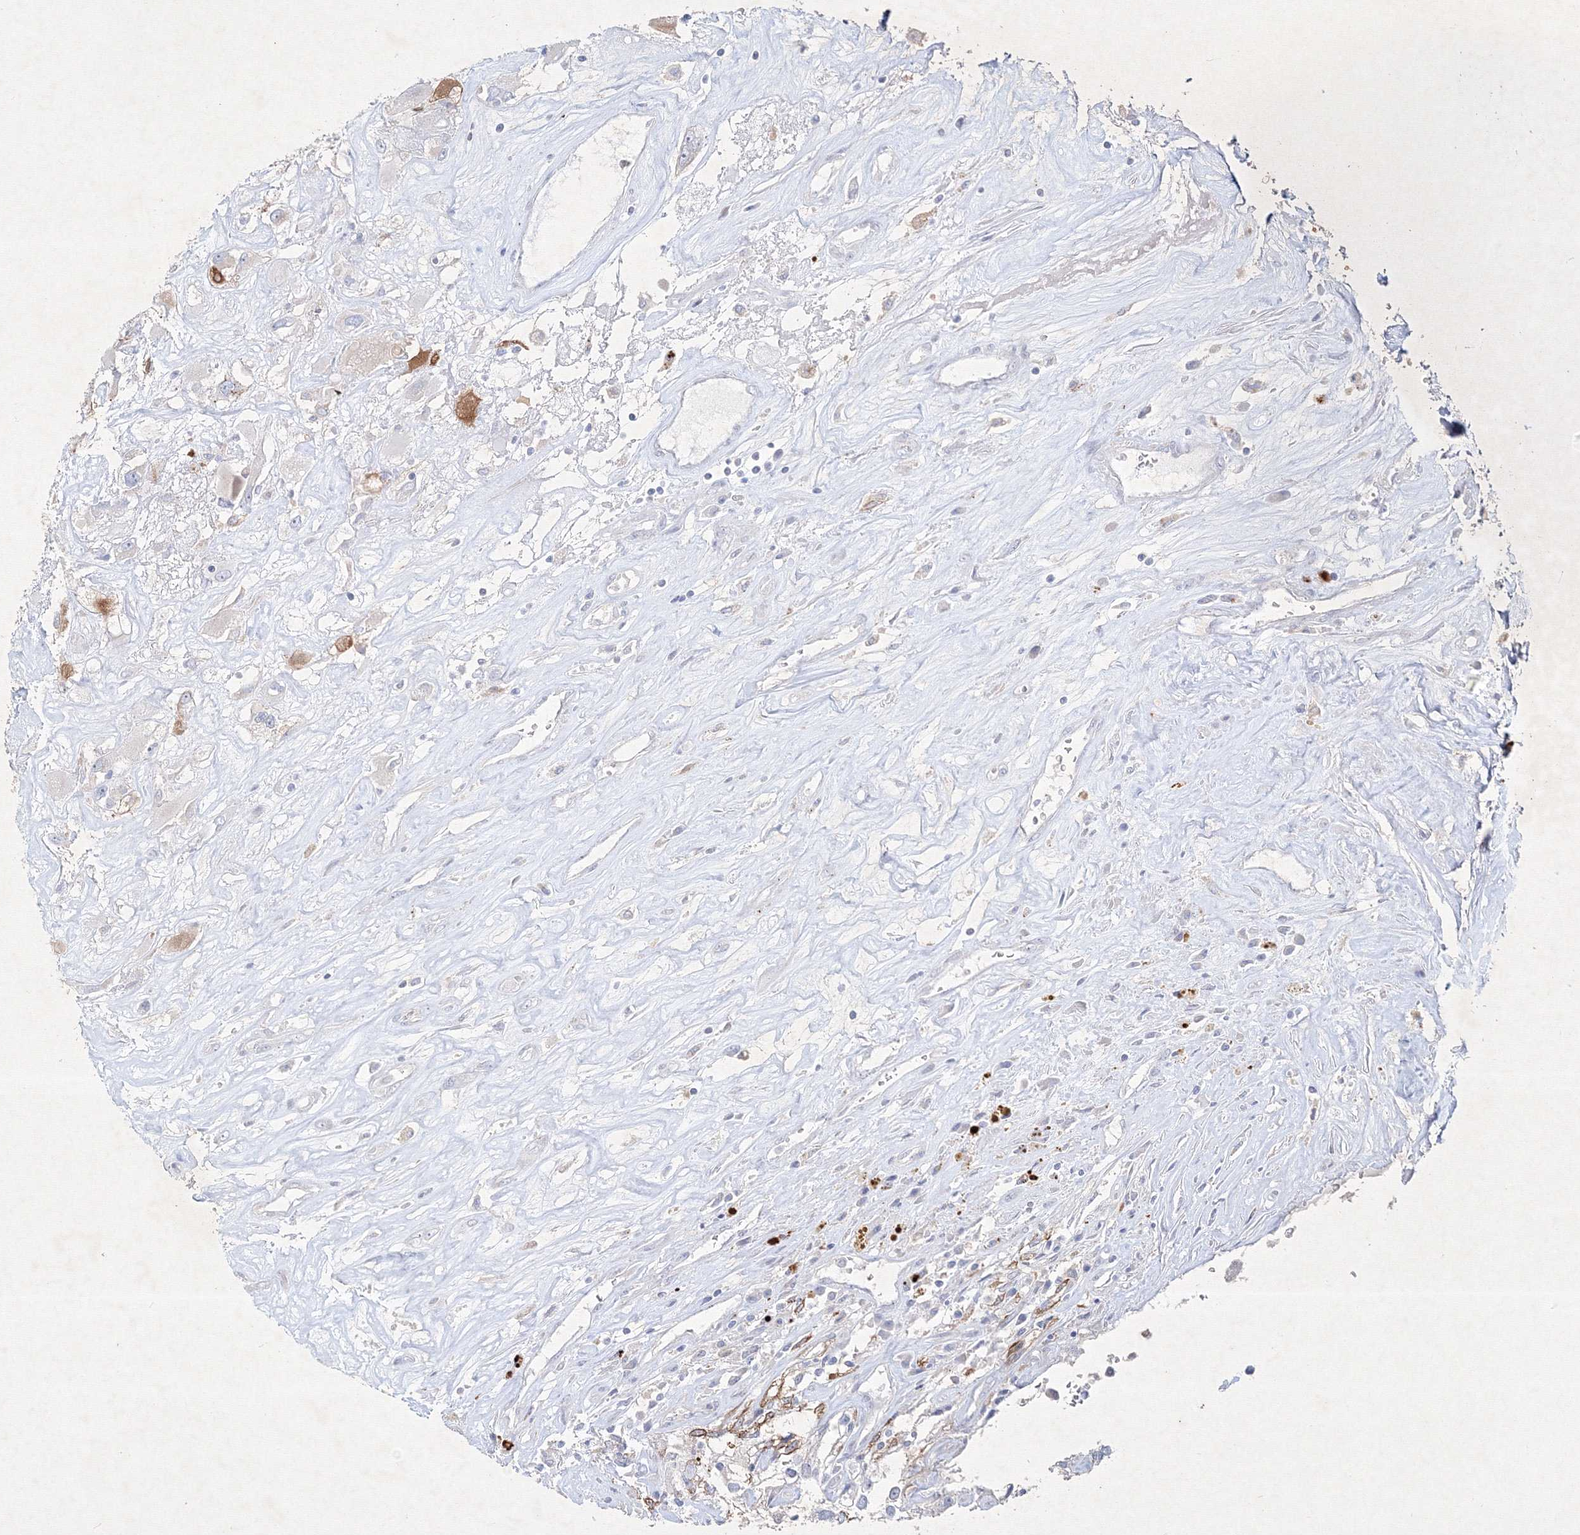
{"staining": {"intensity": "negative", "quantity": "none", "location": "none"}, "tissue": "renal cancer", "cell_type": "Tumor cells", "image_type": "cancer", "snomed": [{"axis": "morphology", "description": "Adenocarcinoma, NOS"}, {"axis": "topography", "description": "Kidney"}], "caption": "An IHC histopathology image of renal cancer is shown. There is no staining in tumor cells of renal cancer.", "gene": "CXXC4", "patient": {"sex": "female", "age": 52}}